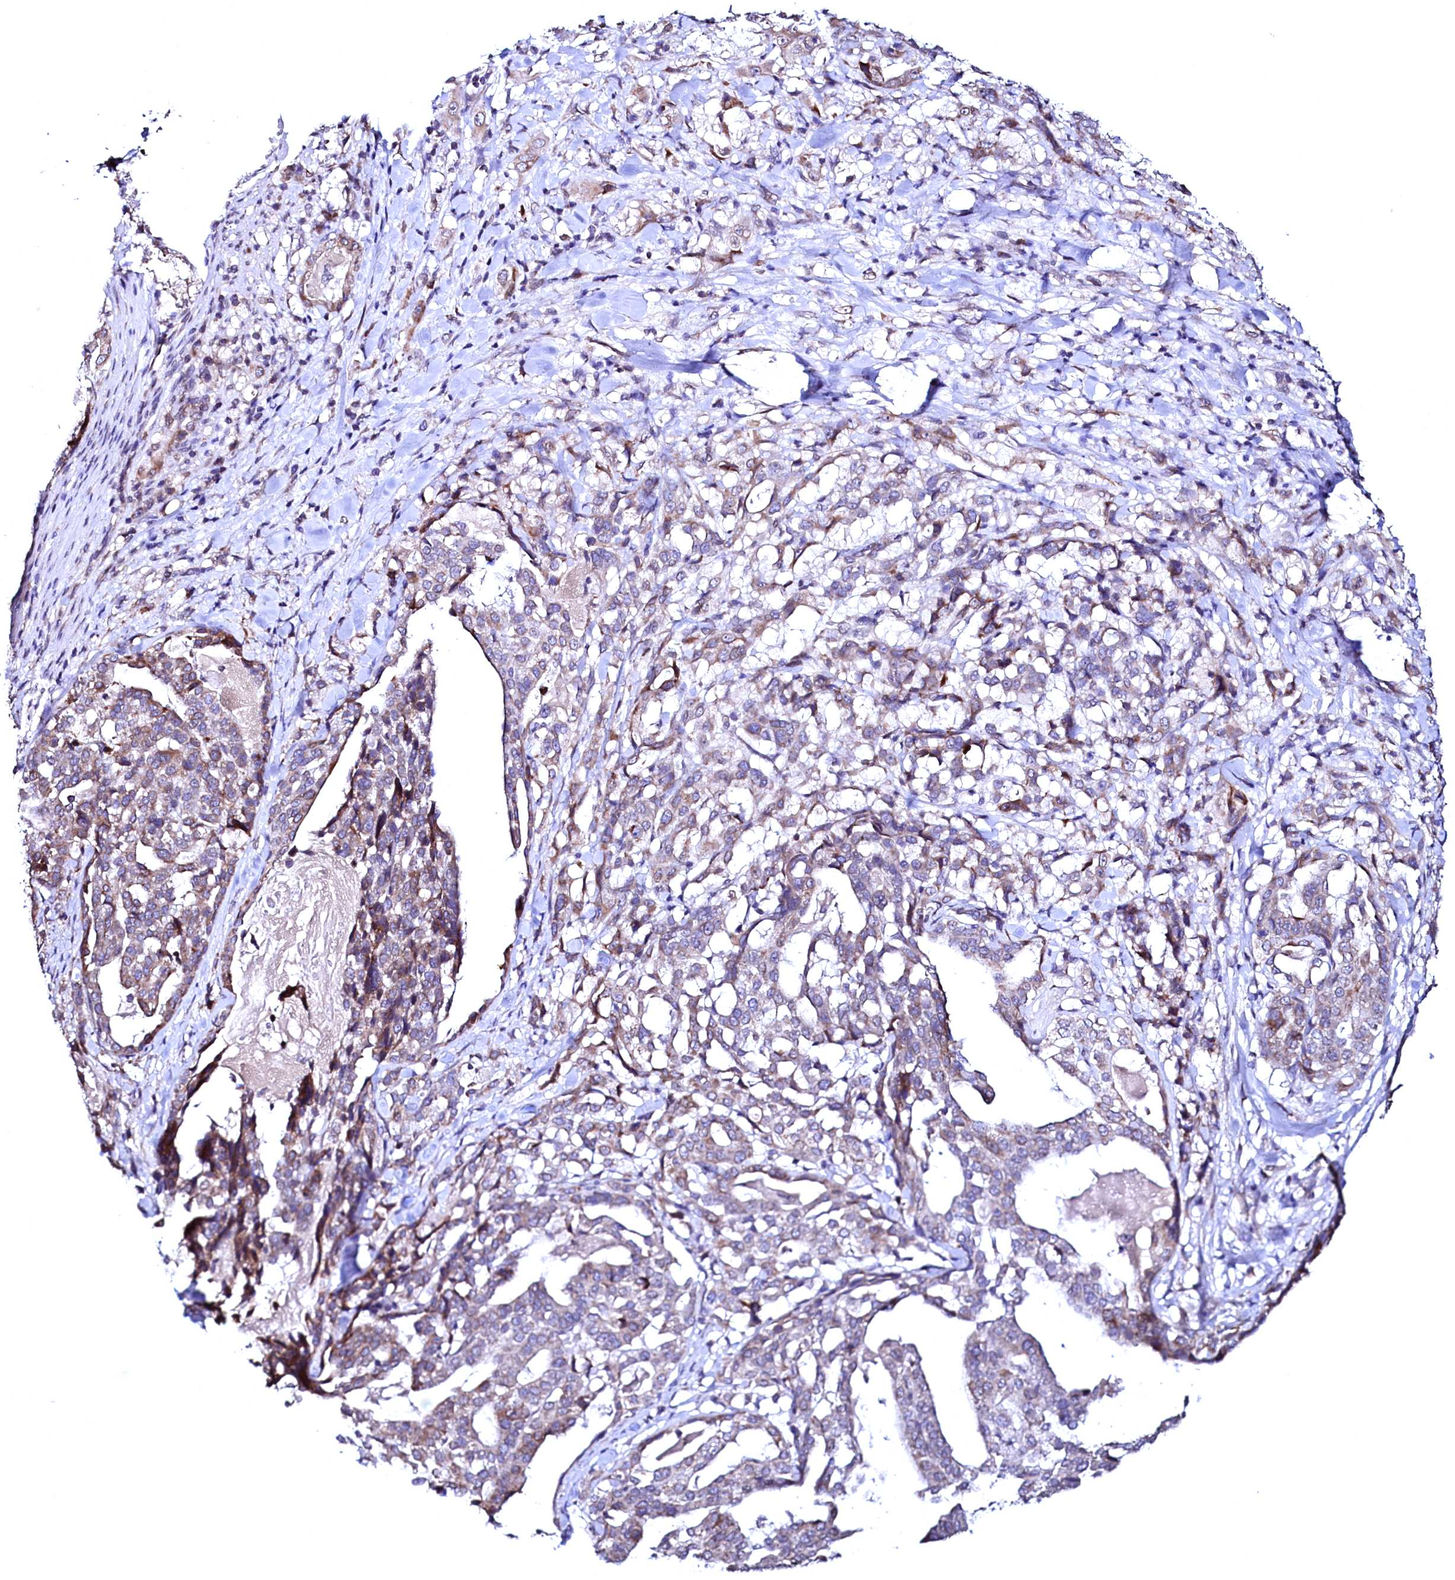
{"staining": {"intensity": "weak", "quantity": "<25%", "location": "cytoplasmic/membranous"}, "tissue": "stomach cancer", "cell_type": "Tumor cells", "image_type": "cancer", "snomed": [{"axis": "morphology", "description": "Adenocarcinoma, NOS"}, {"axis": "topography", "description": "Stomach"}], "caption": "This is an immunohistochemistry (IHC) image of stomach cancer (adenocarcinoma). There is no expression in tumor cells.", "gene": "HAND1", "patient": {"sex": "male", "age": 48}}